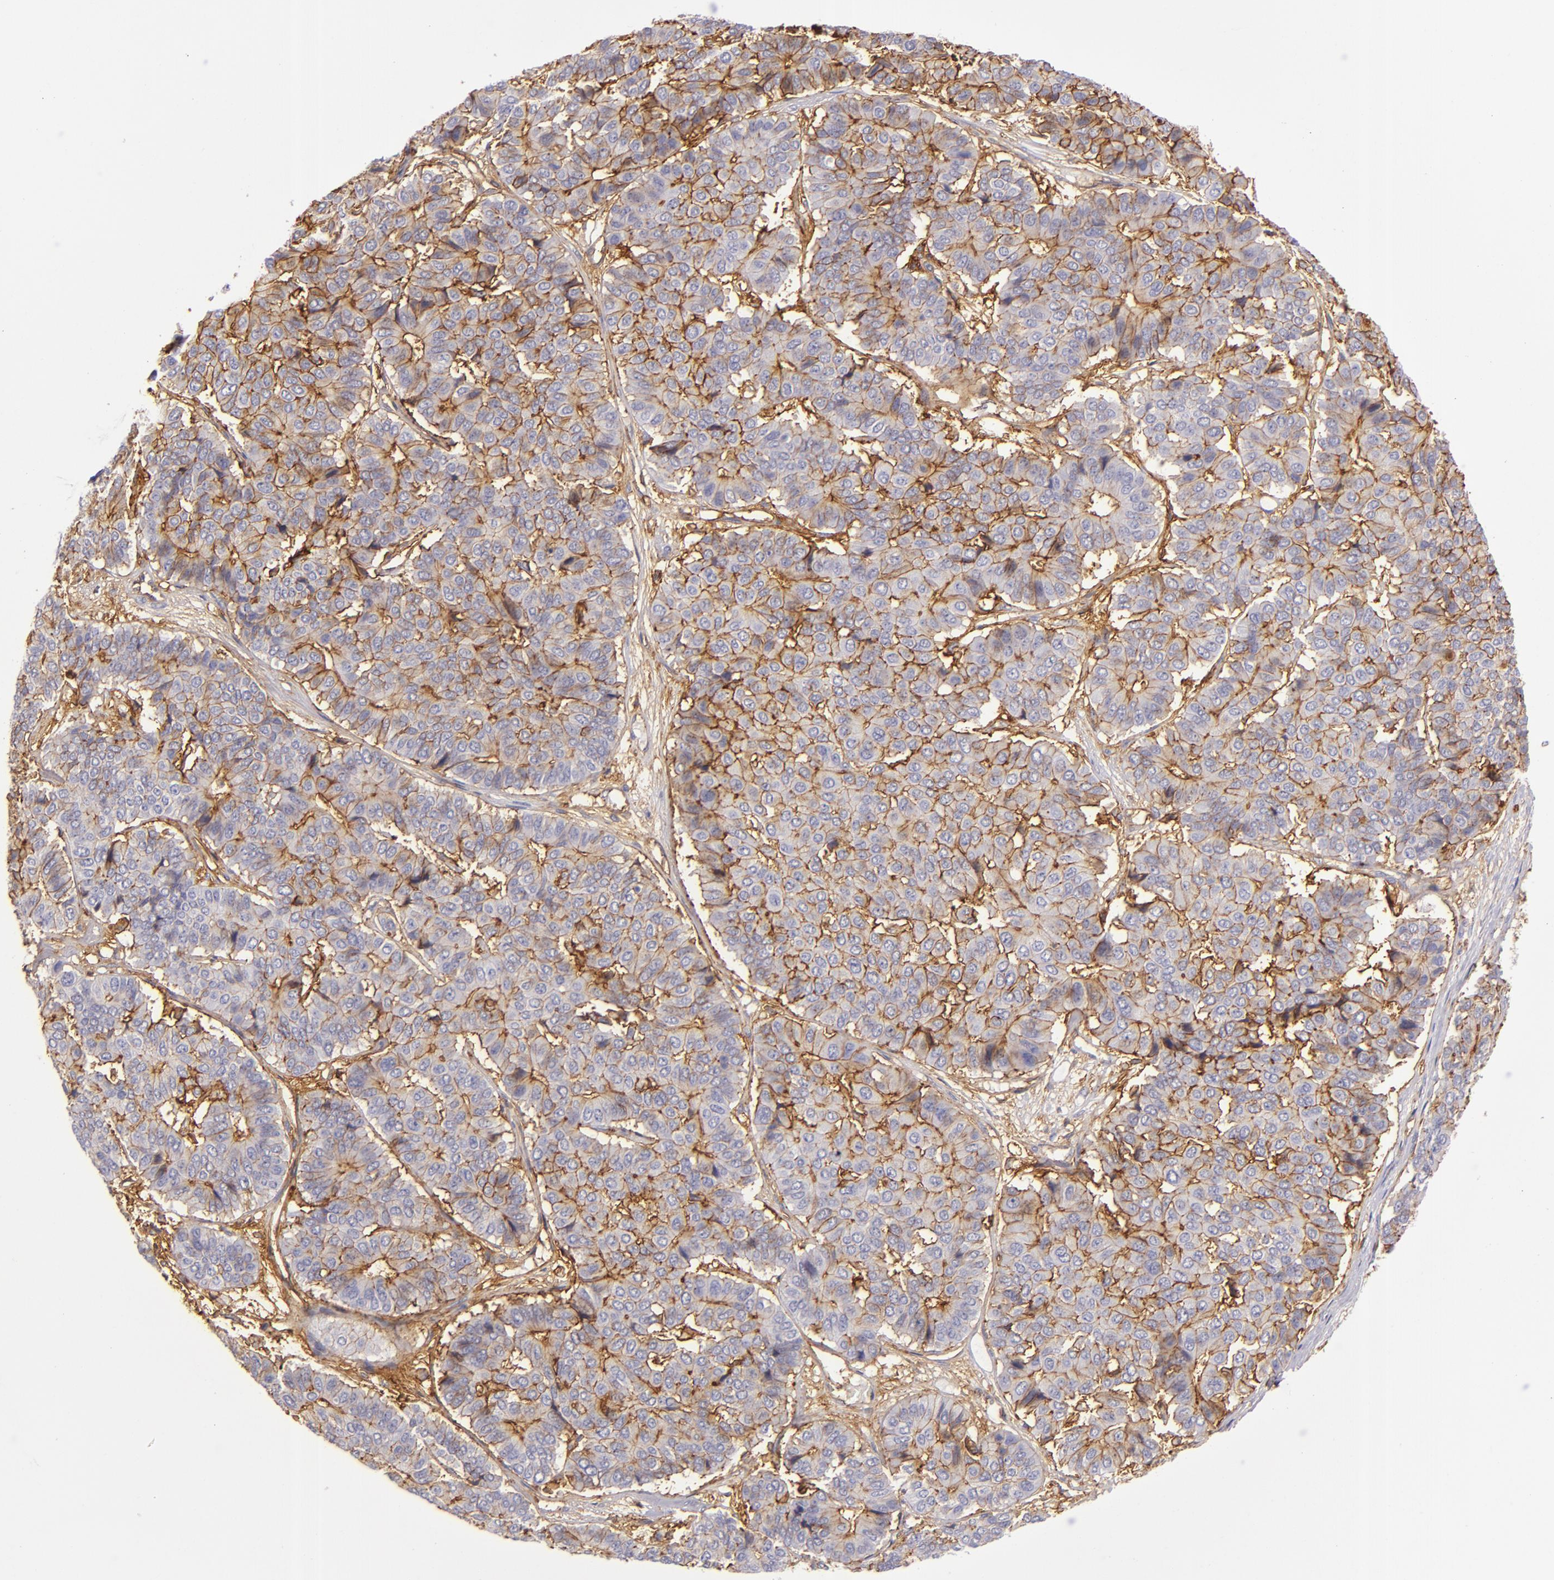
{"staining": {"intensity": "strong", "quantity": ">75%", "location": "cytoplasmic/membranous"}, "tissue": "pancreatic cancer", "cell_type": "Tumor cells", "image_type": "cancer", "snomed": [{"axis": "morphology", "description": "Adenocarcinoma, NOS"}, {"axis": "topography", "description": "Pancreas"}], "caption": "IHC image of neoplastic tissue: pancreatic adenocarcinoma stained using IHC reveals high levels of strong protein expression localized specifically in the cytoplasmic/membranous of tumor cells, appearing as a cytoplasmic/membranous brown color.", "gene": "CD9", "patient": {"sex": "male", "age": 50}}